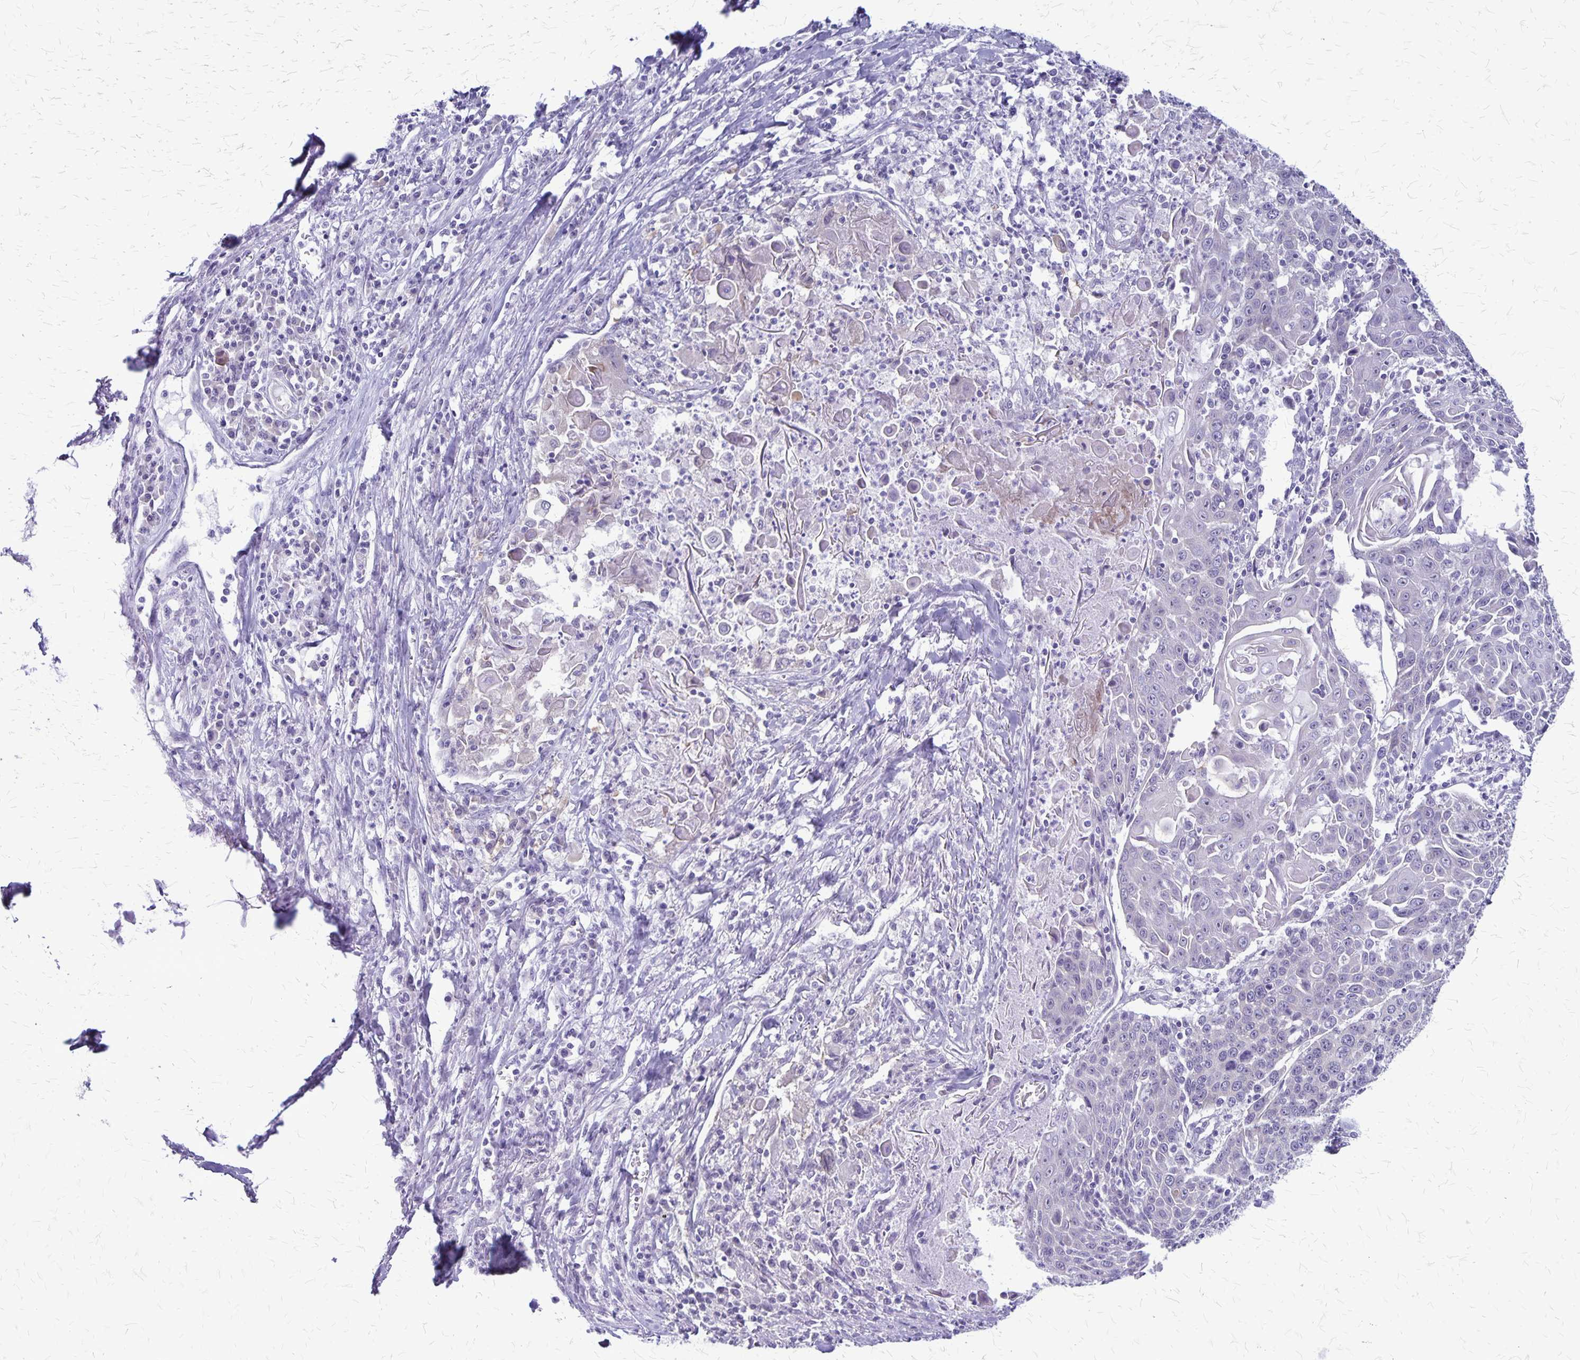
{"staining": {"intensity": "negative", "quantity": "none", "location": "none"}, "tissue": "lung cancer", "cell_type": "Tumor cells", "image_type": "cancer", "snomed": [{"axis": "morphology", "description": "Squamous cell carcinoma, NOS"}, {"axis": "morphology", "description": "Squamous cell carcinoma, metastatic, NOS"}, {"axis": "topography", "description": "Lung"}, {"axis": "topography", "description": "Pleura, NOS"}], "caption": "This is an immunohistochemistry photomicrograph of human lung cancer (squamous cell carcinoma). There is no staining in tumor cells.", "gene": "PLXNB3", "patient": {"sex": "male", "age": 72}}